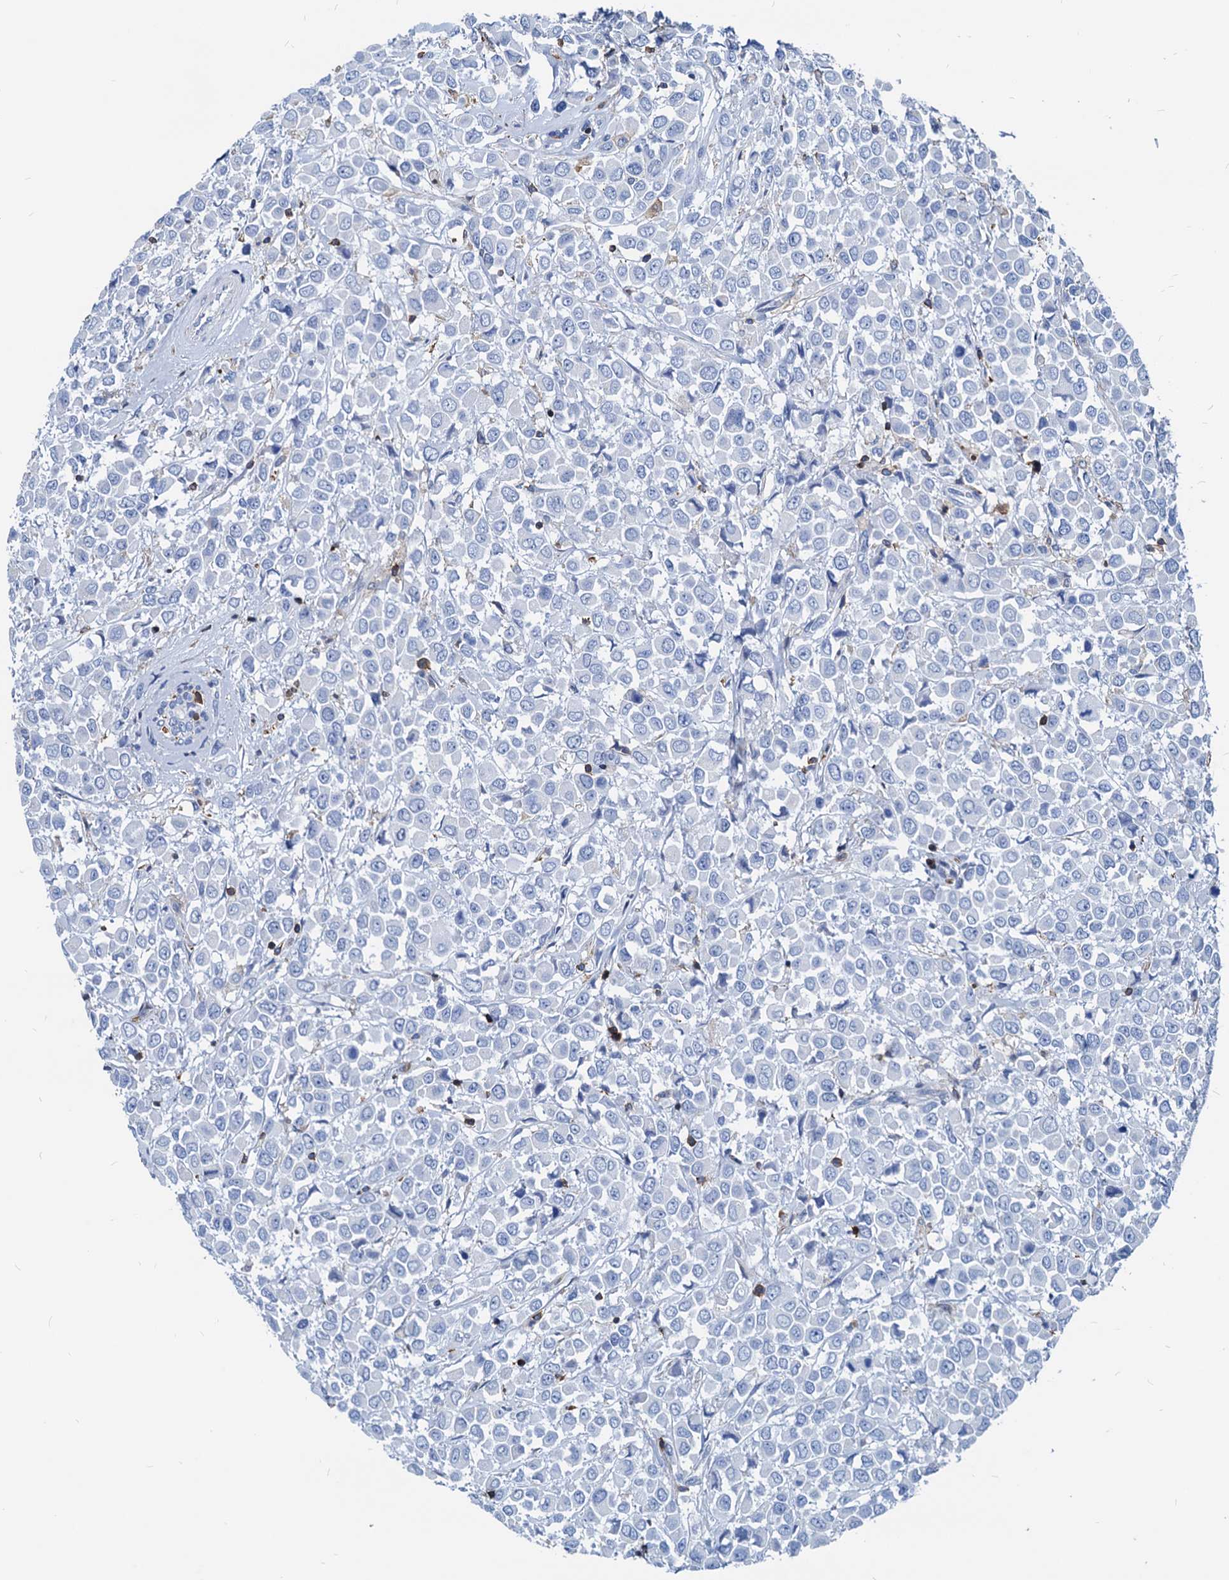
{"staining": {"intensity": "negative", "quantity": "none", "location": "none"}, "tissue": "breast cancer", "cell_type": "Tumor cells", "image_type": "cancer", "snomed": [{"axis": "morphology", "description": "Duct carcinoma"}, {"axis": "topography", "description": "Breast"}], "caption": "Image shows no significant protein positivity in tumor cells of breast cancer.", "gene": "LCP2", "patient": {"sex": "female", "age": 61}}